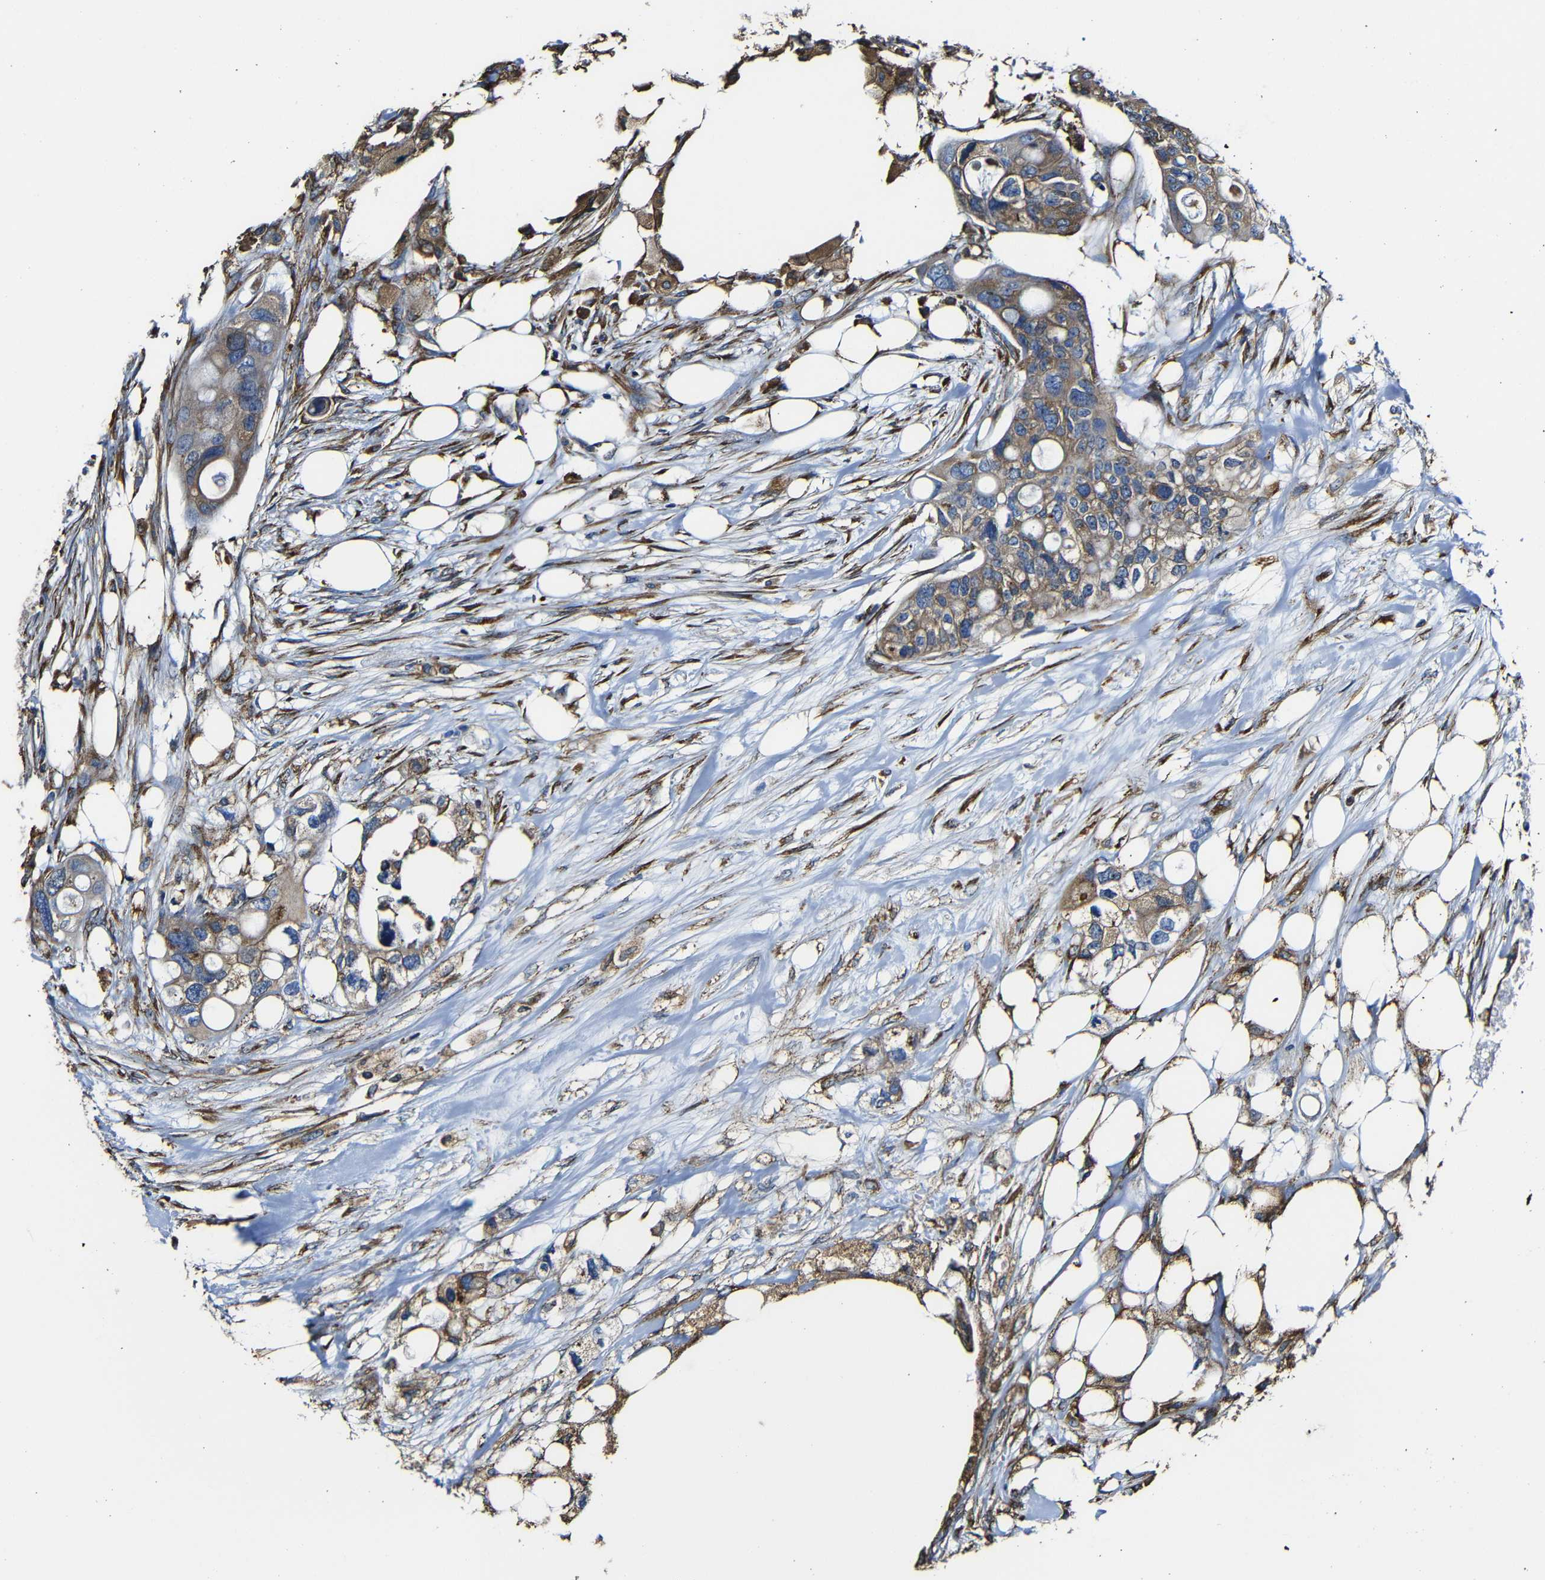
{"staining": {"intensity": "moderate", "quantity": ">75%", "location": "cytoplasmic/membranous"}, "tissue": "colorectal cancer", "cell_type": "Tumor cells", "image_type": "cancer", "snomed": [{"axis": "morphology", "description": "Adenocarcinoma, NOS"}, {"axis": "topography", "description": "Colon"}], "caption": "Moderate cytoplasmic/membranous expression is present in approximately >75% of tumor cells in adenocarcinoma (colorectal). (Brightfield microscopy of DAB IHC at high magnification).", "gene": "PPIB", "patient": {"sex": "female", "age": 57}}